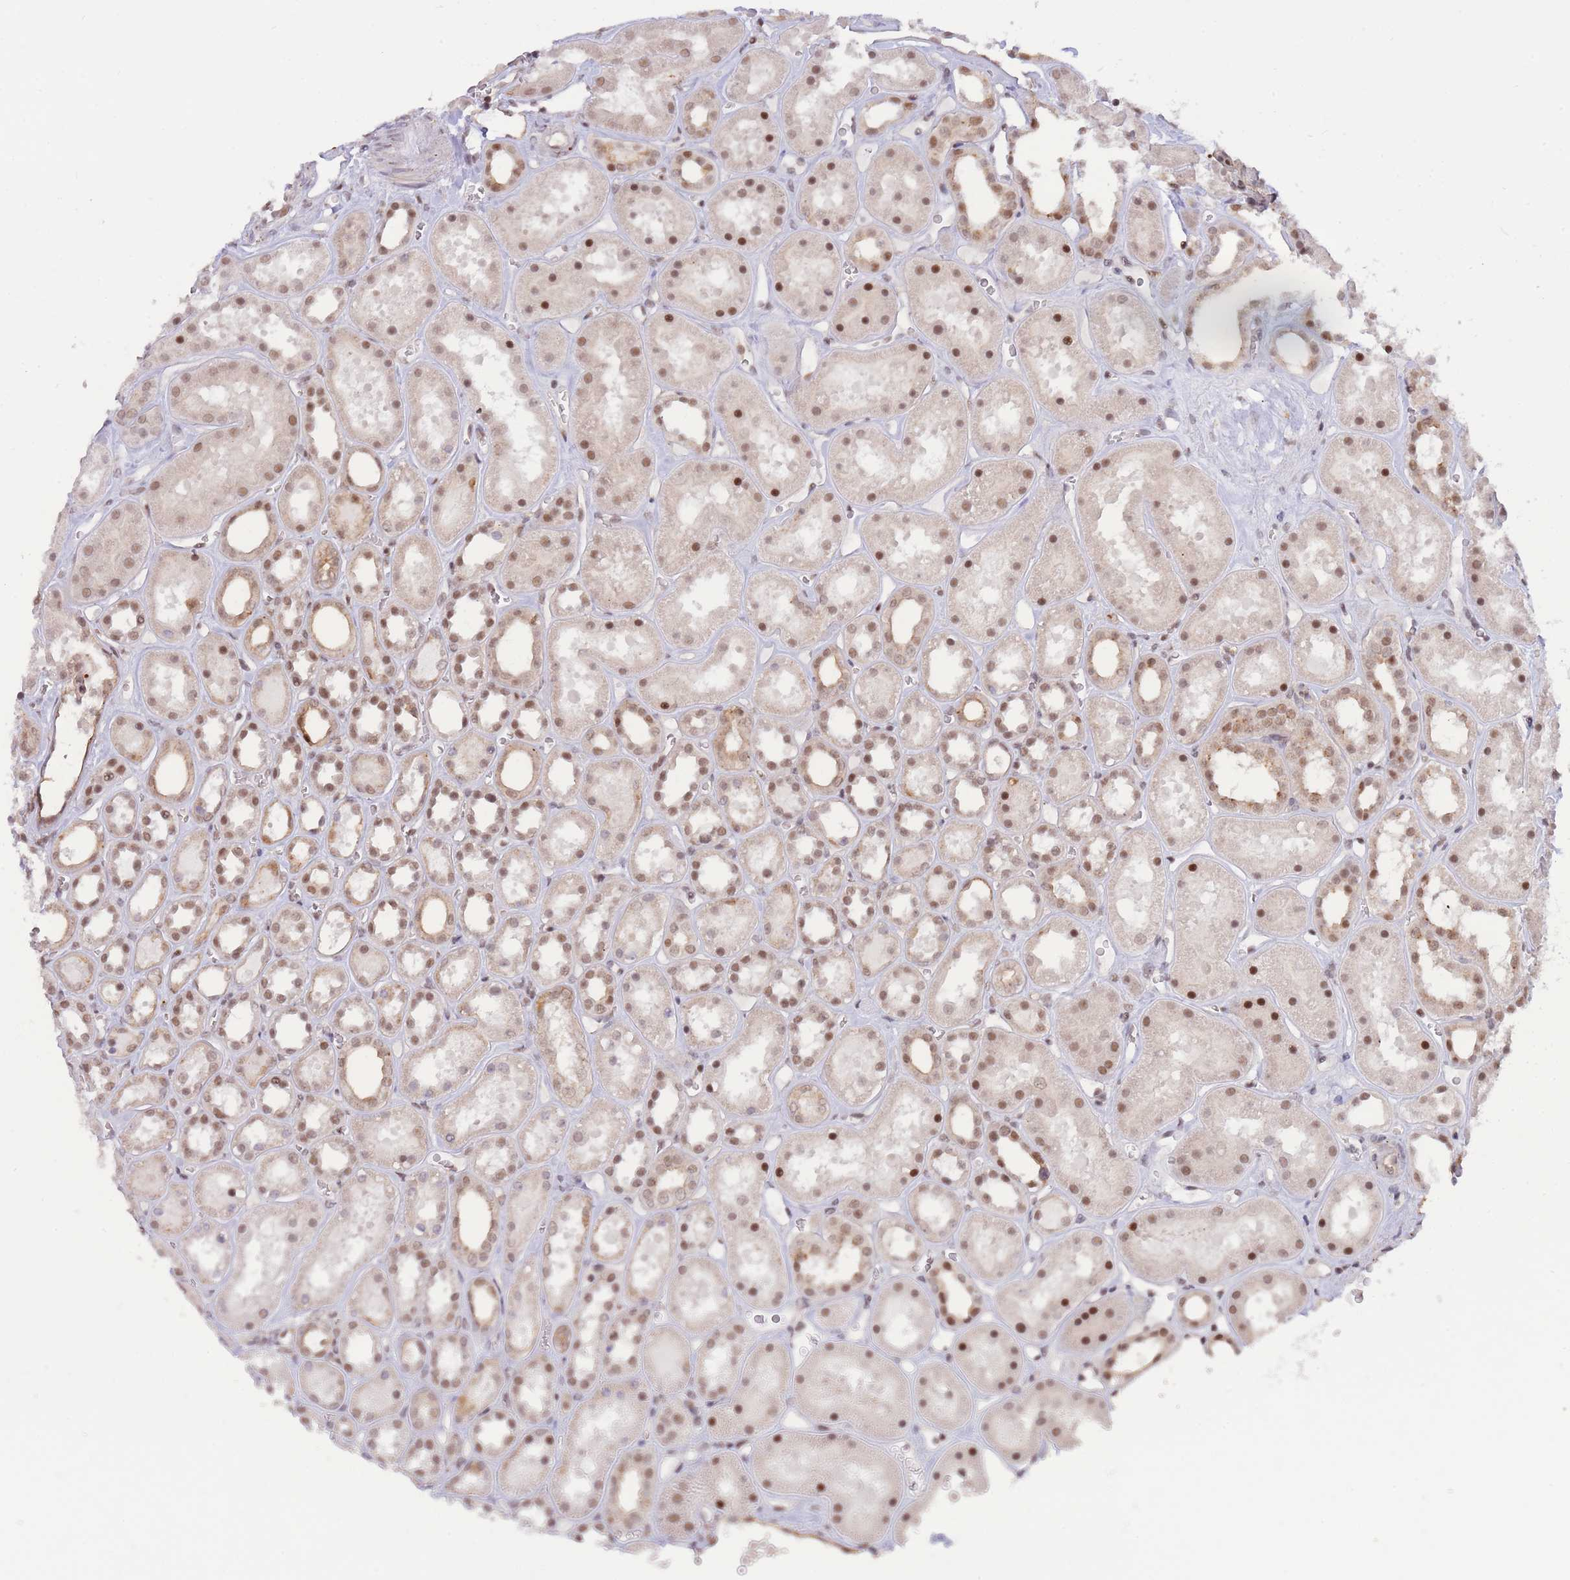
{"staining": {"intensity": "weak", "quantity": "25%-75%", "location": "cytoplasmic/membranous,nuclear"}, "tissue": "kidney", "cell_type": "Cells in glomeruli", "image_type": "normal", "snomed": [{"axis": "morphology", "description": "Normal tissue, NOS"}, {"axis": "topography", "description": "Kidney"}], "caption": "An image showing weak cytoplasmic/membranous,nuclear positivity in approximately 25%-75% of cells in glomeruli in benign kidney, as visualized by brown immunohistochemical staining.", "gene": "BOD1L1", "patient": {"sex": "female", "age": 41}}